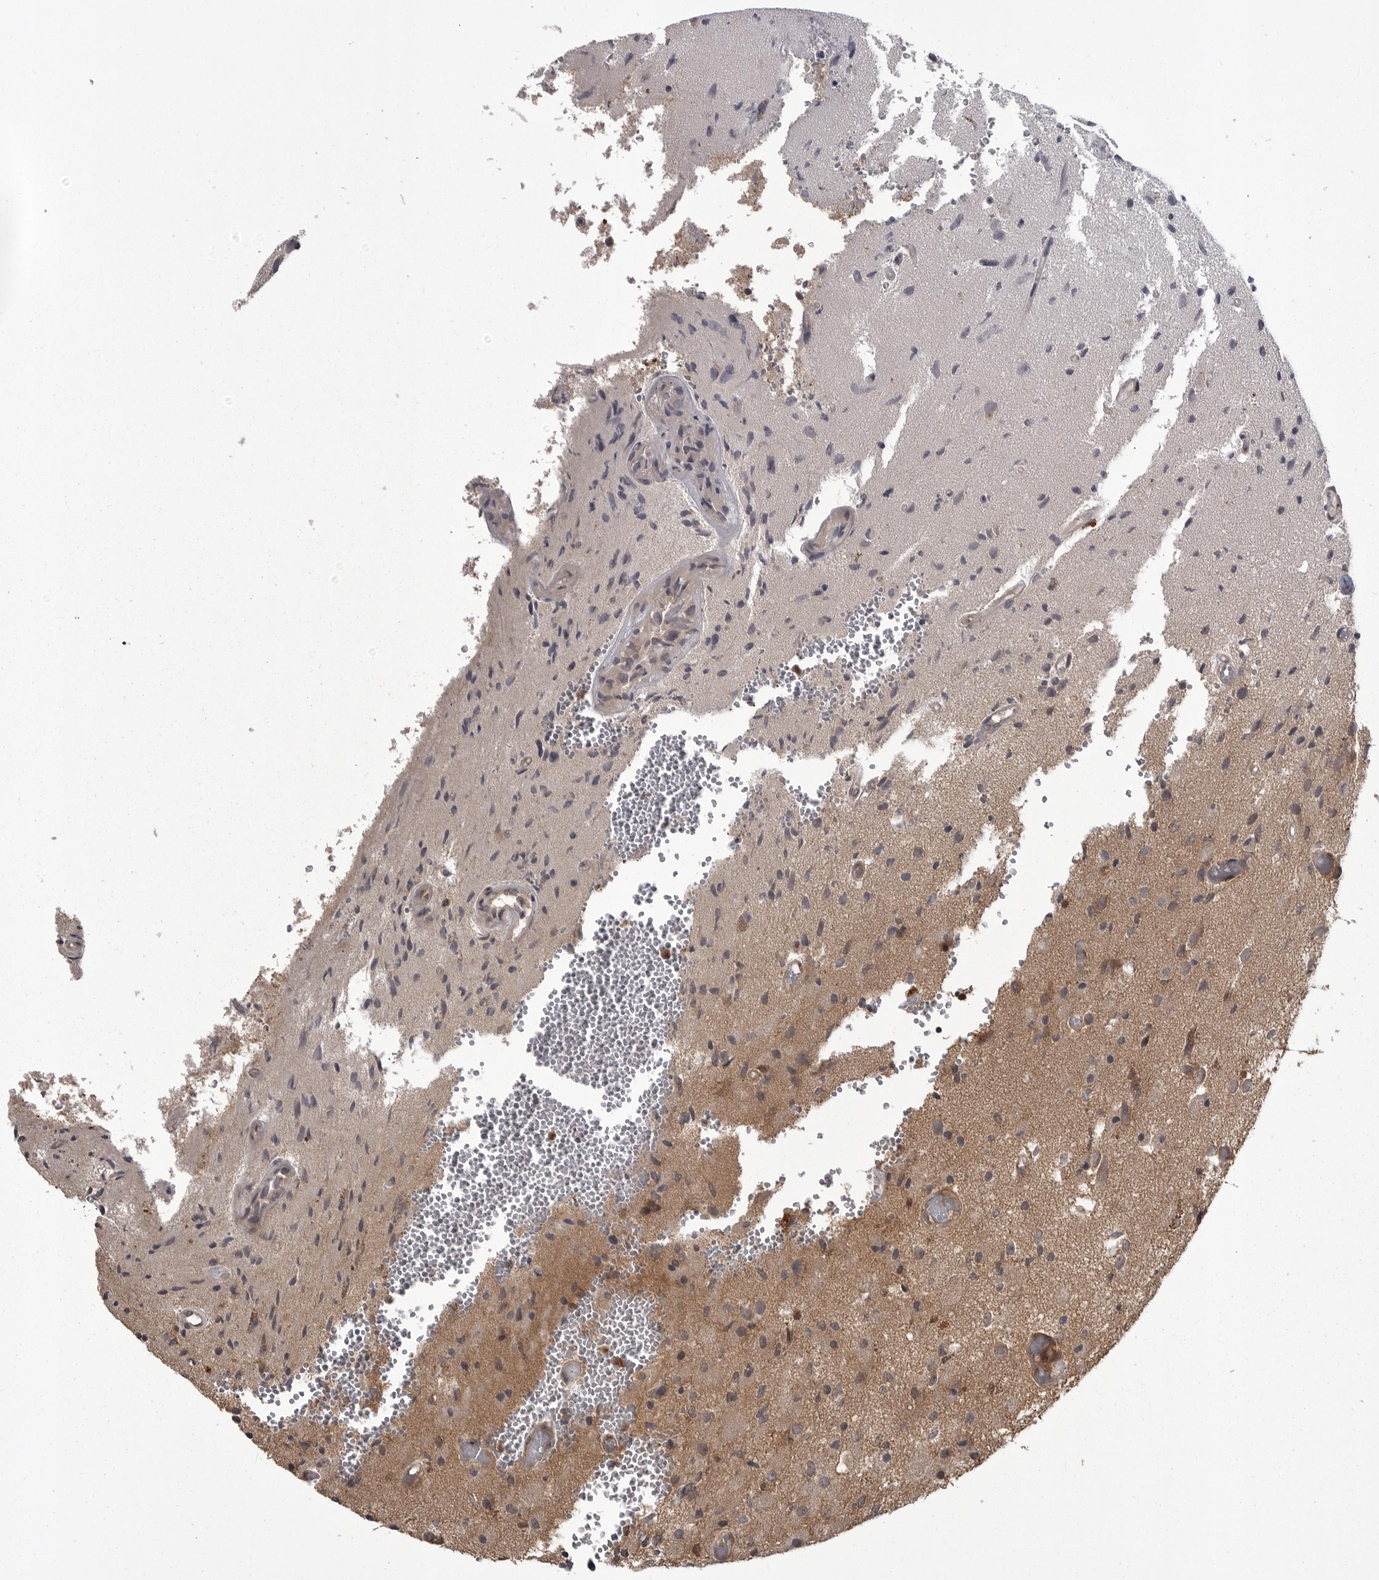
{"staining": {"intensity": "weak", "quantity": "25%-75%", "location": "cytoplasmic/membranous"}, "tissue": "glioma", "cell_type": "Tumor cells", "image_type": "cancer", "snomed": [{"axis": "morphology", "description": "Normal tissue, NOS"}, {"axis": "morphology", "description": "Glioma, malignant, High grade"}, {"axis": "topography", "description": "Cerebral cortex"}], "caption": "Immunohistochemical staining of glioma exhibits low levels of weak cytoplasmic/membranous positivity in about 25%-75% of tumor cells.", "gene": "STK24", "patient": {"sex": "male", "age": 77}}